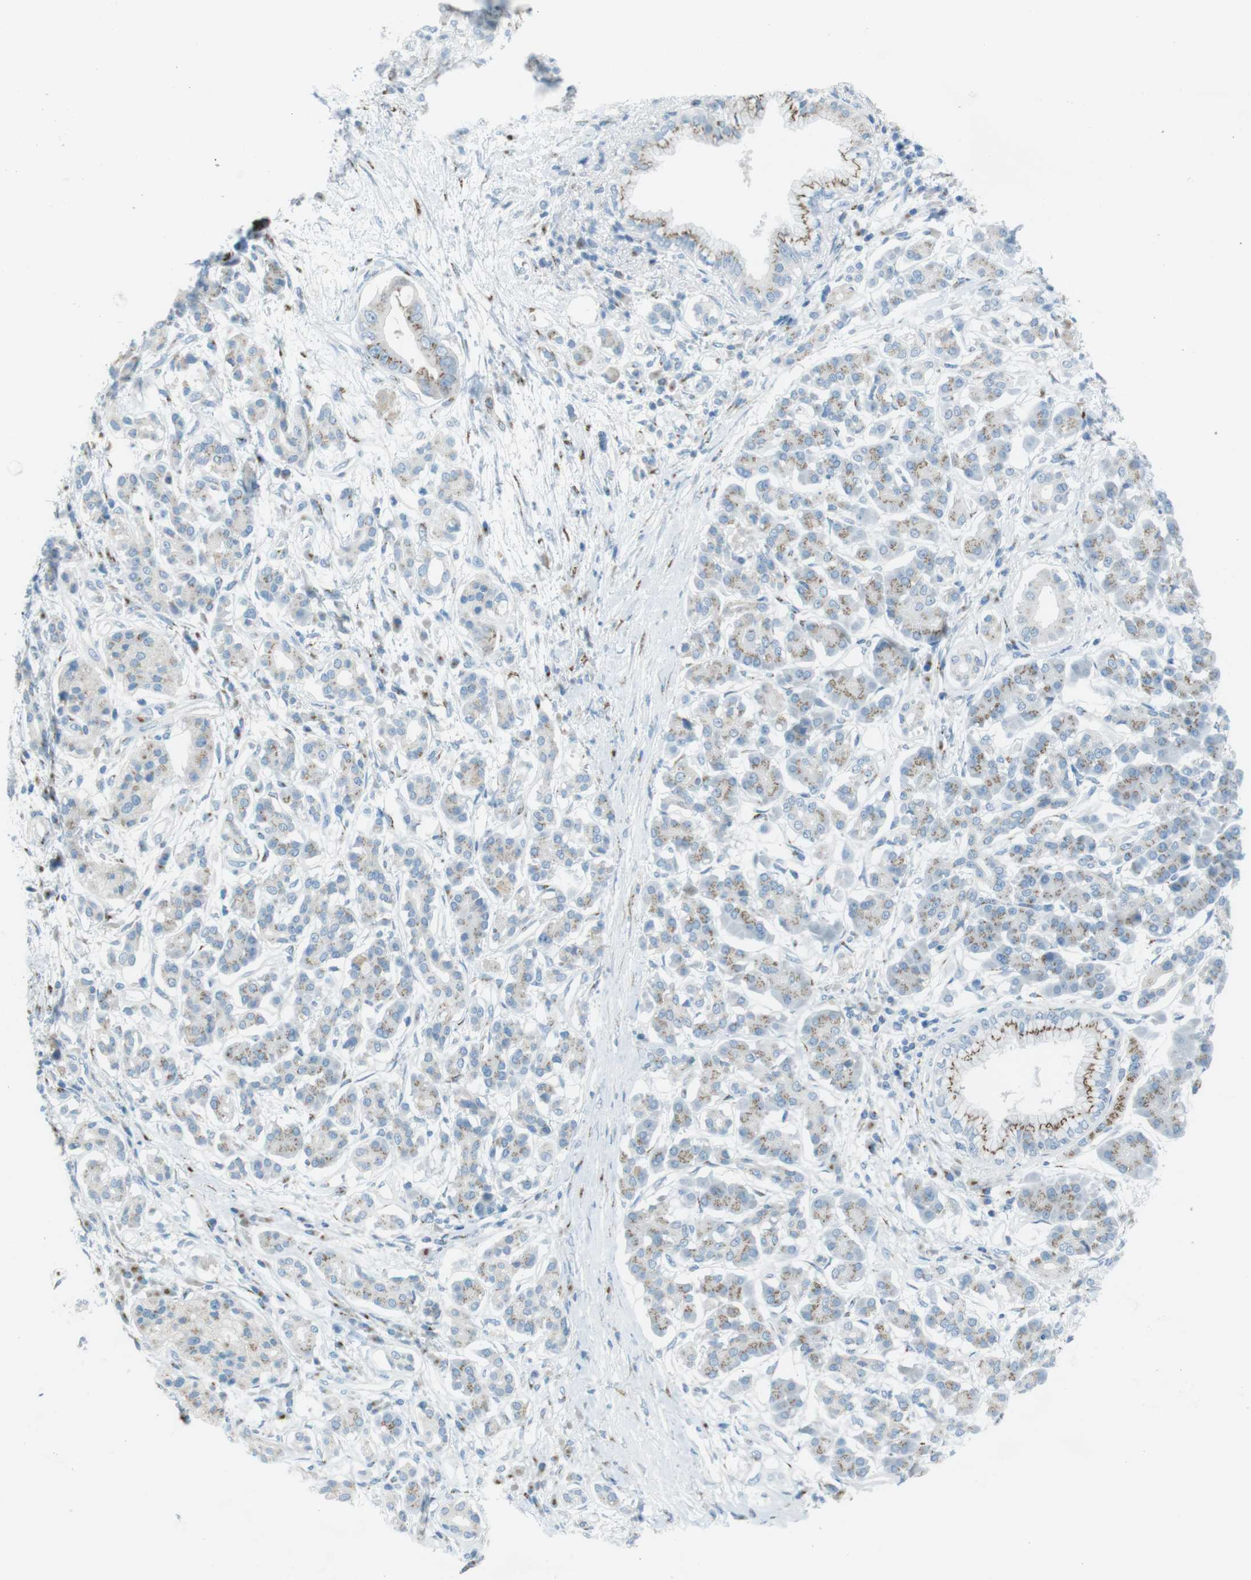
{"staining": {"intensity": "moderate", "quantity": "25%-75%", "location": "cytoplasmic/membranous"}, "tissue": "pancreatic cancer", "cell_type": "Tumor cells", "image_type": "cancer", "snomed": [{"axis": "morphology", "description": "Adenocarcinoma, NOS"}, {"axis": "topography", "description": "Pancreas"}], "caption": "Brown immunohistochemical staining in adenocarcinoma (pancreatic) reveals moderate cytoplasmic/membranous staining in approximately 25%-75% of tumor cells. The staining was performed using DAB to visualize the protein expression in brown, while the nuclei were stained in blue with hematoxylin (Magnification: 20x).", "gene": "TXNDC15", "patient": {"sex": "male", "age": 77}}